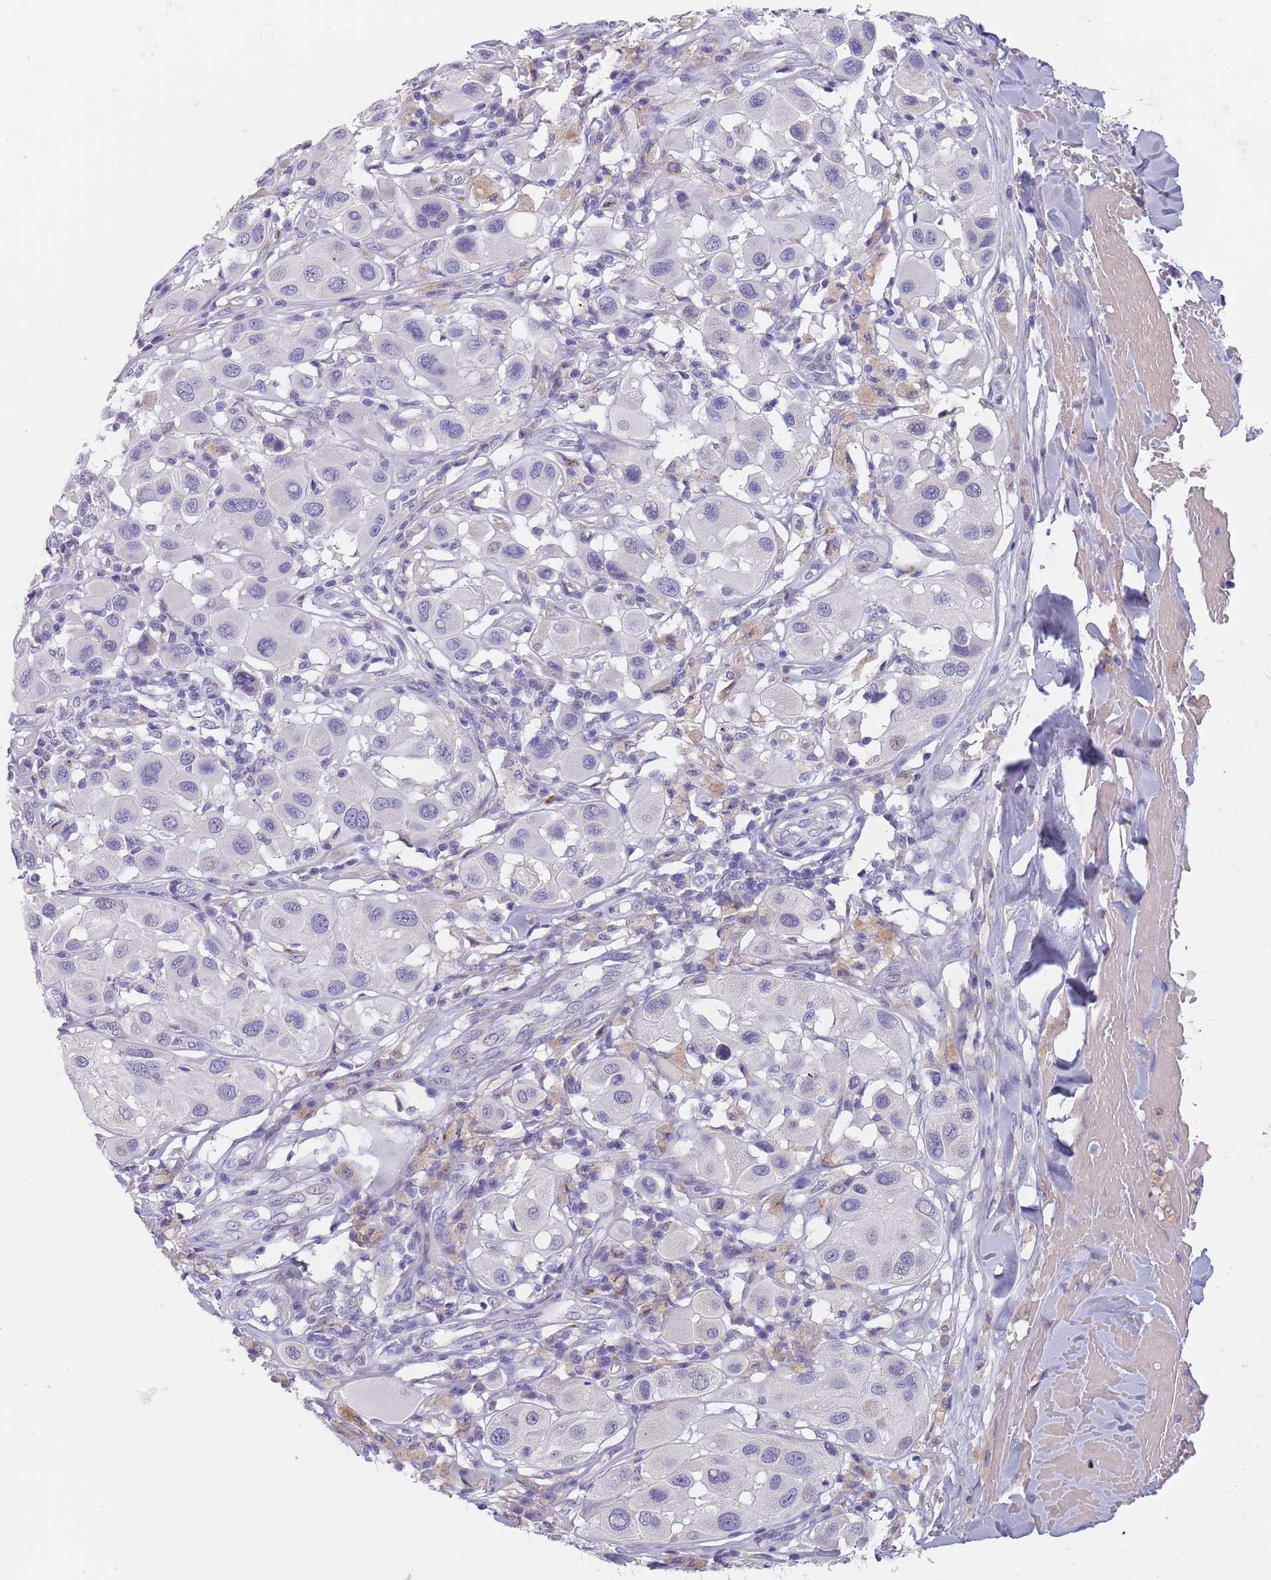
{"staining": {"intensity": "negative", "quantity": "none", "location": "none"}, "tissue": "melanoma", "cell_type": "Tumor cells", "image_type": "cancer", "snomed": [{"axis": "morphology", "description": "Malignant melanoma, Metastatic site"}, {"axis": "topography", "description": "Skin"}], "caption": "IHC micrograph of human malignant melanoma (metastatic site) stained for a protein (brown), which exhibits no staining in tumor cells. (DAB immunohistochemistry (IHC) visualized using brightfield microscopy, high magnification).", "gene": "MAN1C1", "patient": {"sex": "male", "age": 41}}